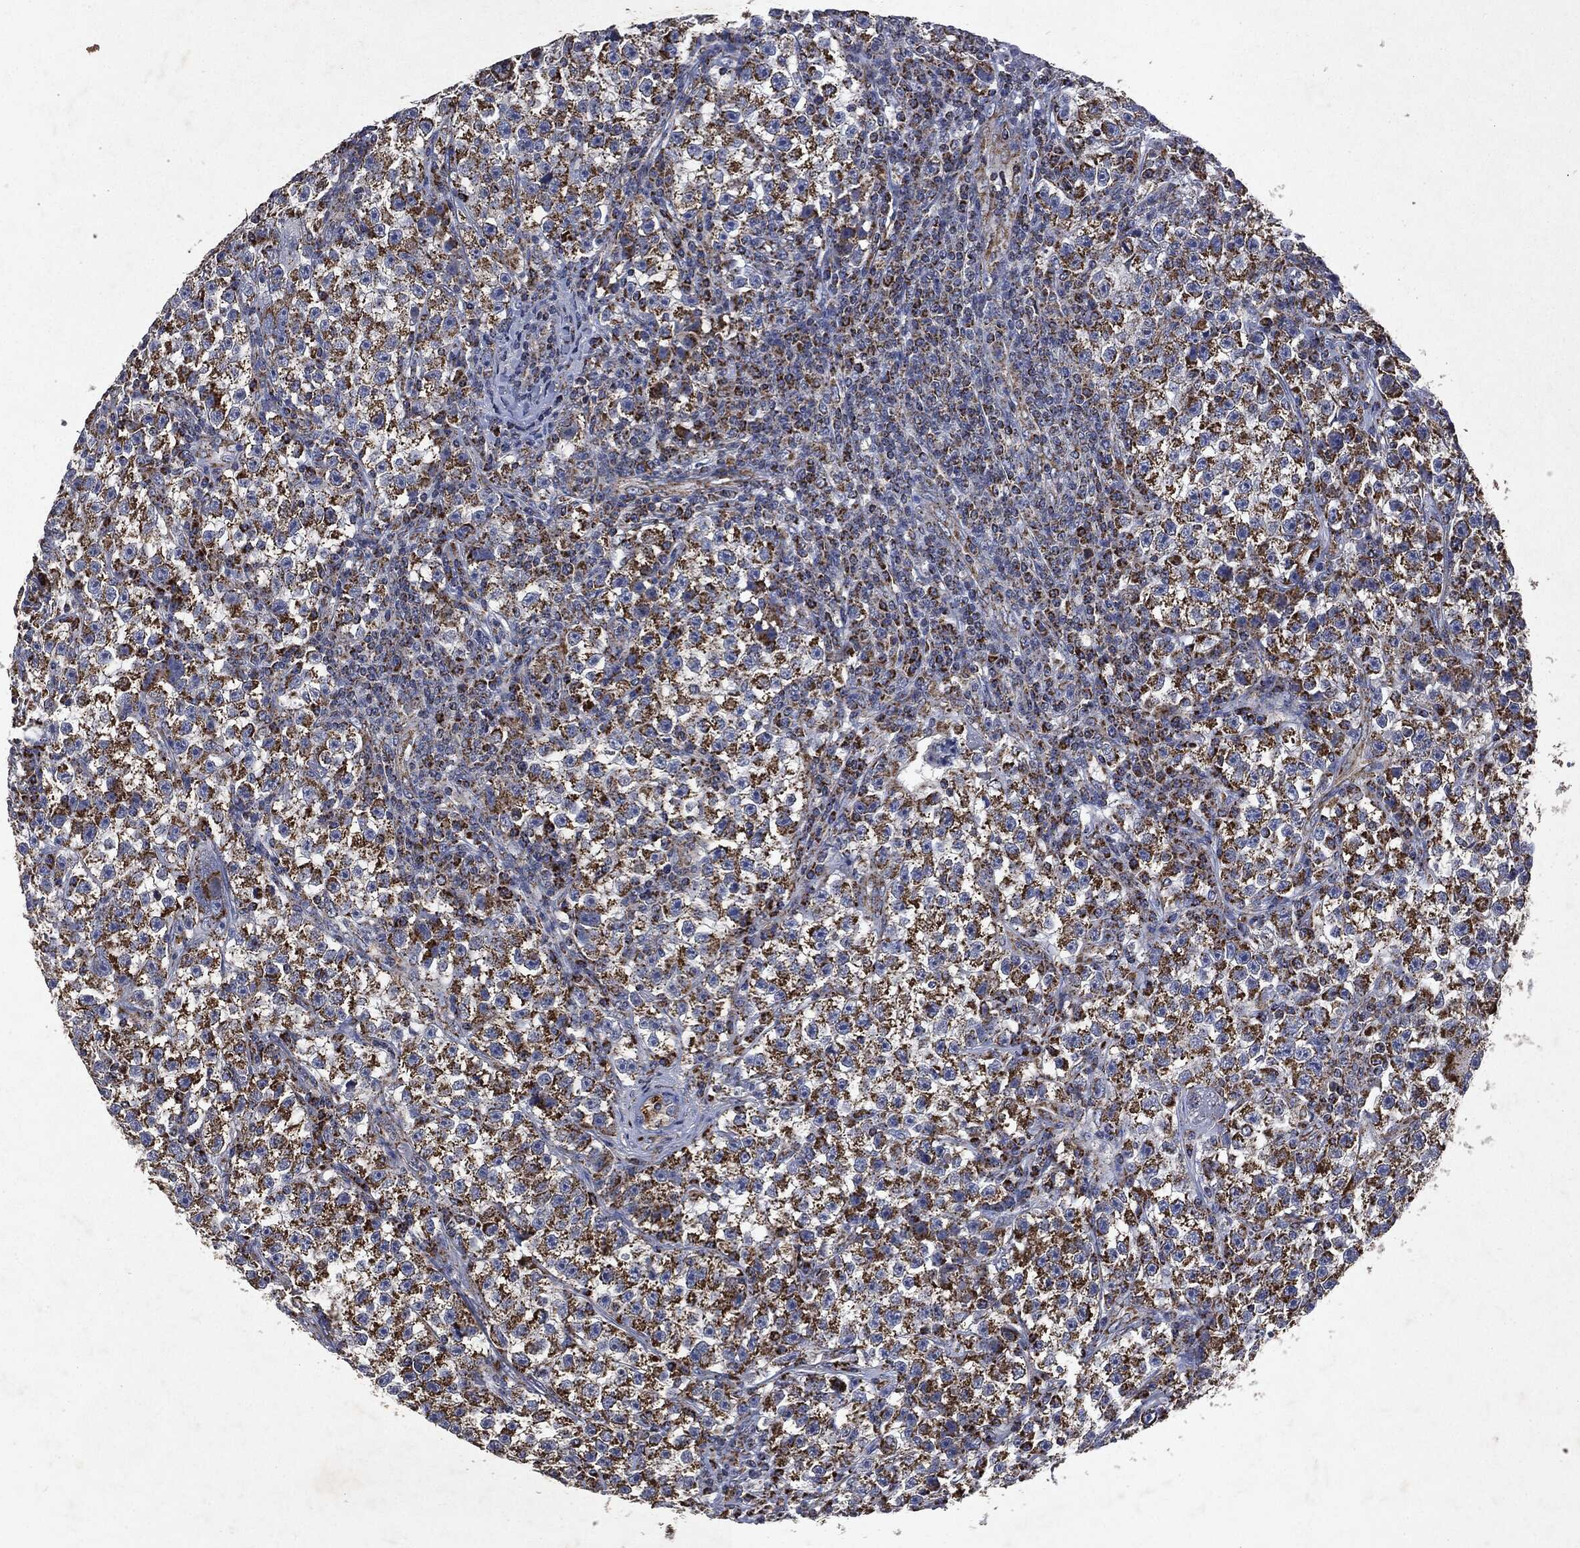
{"staining": {"intensity": "strong", "quantity": ">75%", "location": "cytoplasmic/membranous"}, "tissue": "testis cancer", "cell_type": "Tumor cells", "image_type": "cancer", "snomed": [{"axis": "morphology", "description": "Seminoma, NOS"}, {"axis": "topography", "description": "Testis"}], "caption": "The immunohistochemical stain shows strong cytoplasmic/membranous positivity in tumor cells of testis cancer (seminoma) tissue. (Brightfield microscopy of DAB IHC at high magnification).", "gene": "RYK", "patient": {"sex": "male", "age": 22}}